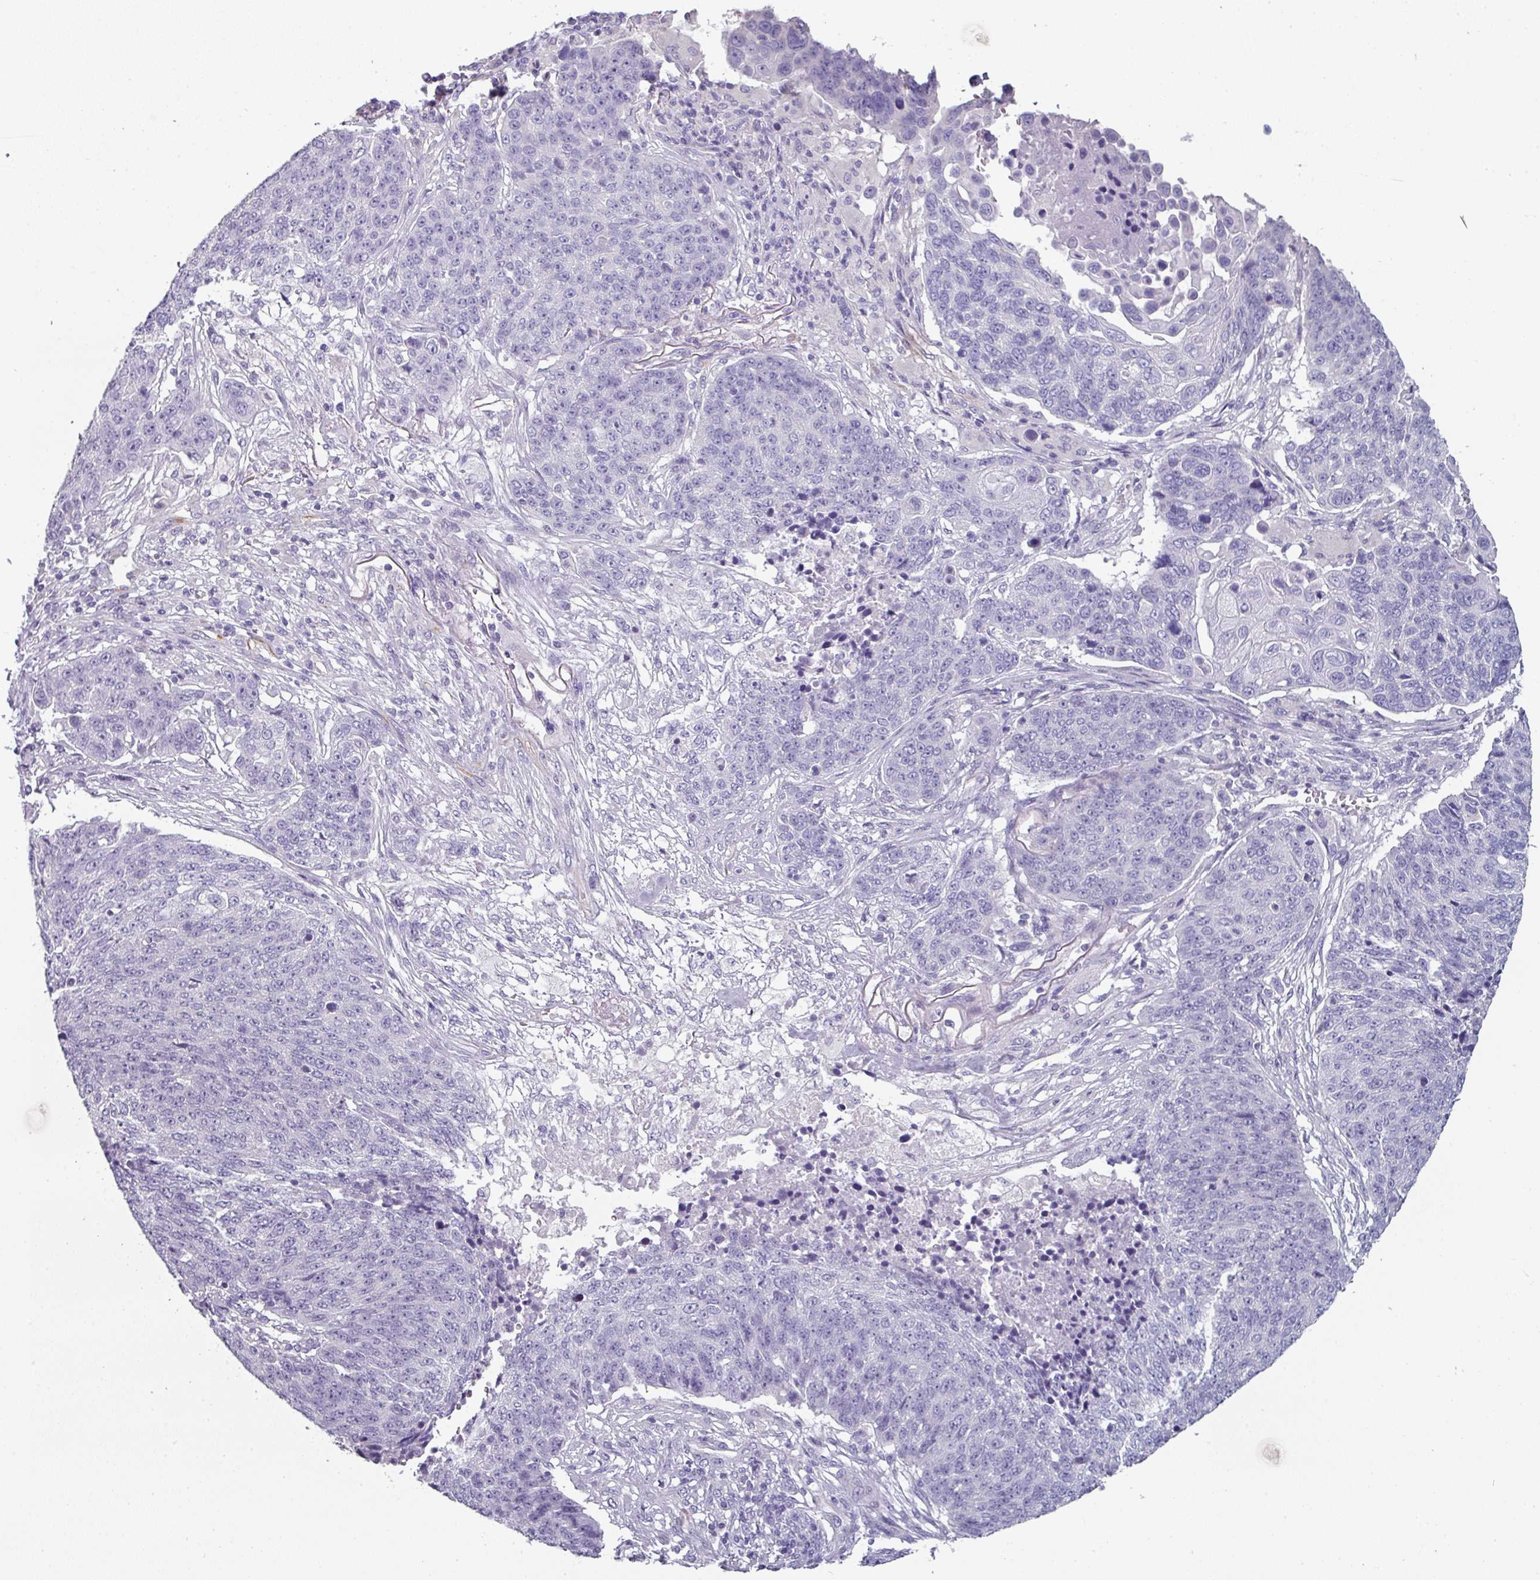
{"staining": {"intensity": "negative", "quantity": "none", "location": "none"}, "tissue": "lung cancer", "cell_type": "Tumor cells", "image_type": "cancer", "snomed": [{"axis": "morphology", "description": "Normal tissue, NOS"}, {"axis": "morphology", "description": "Squamous cell carcinoma, NOS"}, {"axis": "topography", "description": "Lymph node"}, {"axis": "topography", "description": "Lung"}], "caption": "DAB (3,3'-diaminobenzidine) immunohistochemical staining of lung cancer (squamous cell carcinoma) displays no significant expression in tumor cells.", "gene": "SLC17A7", "patient": {"sex": "male", "age": 66}}